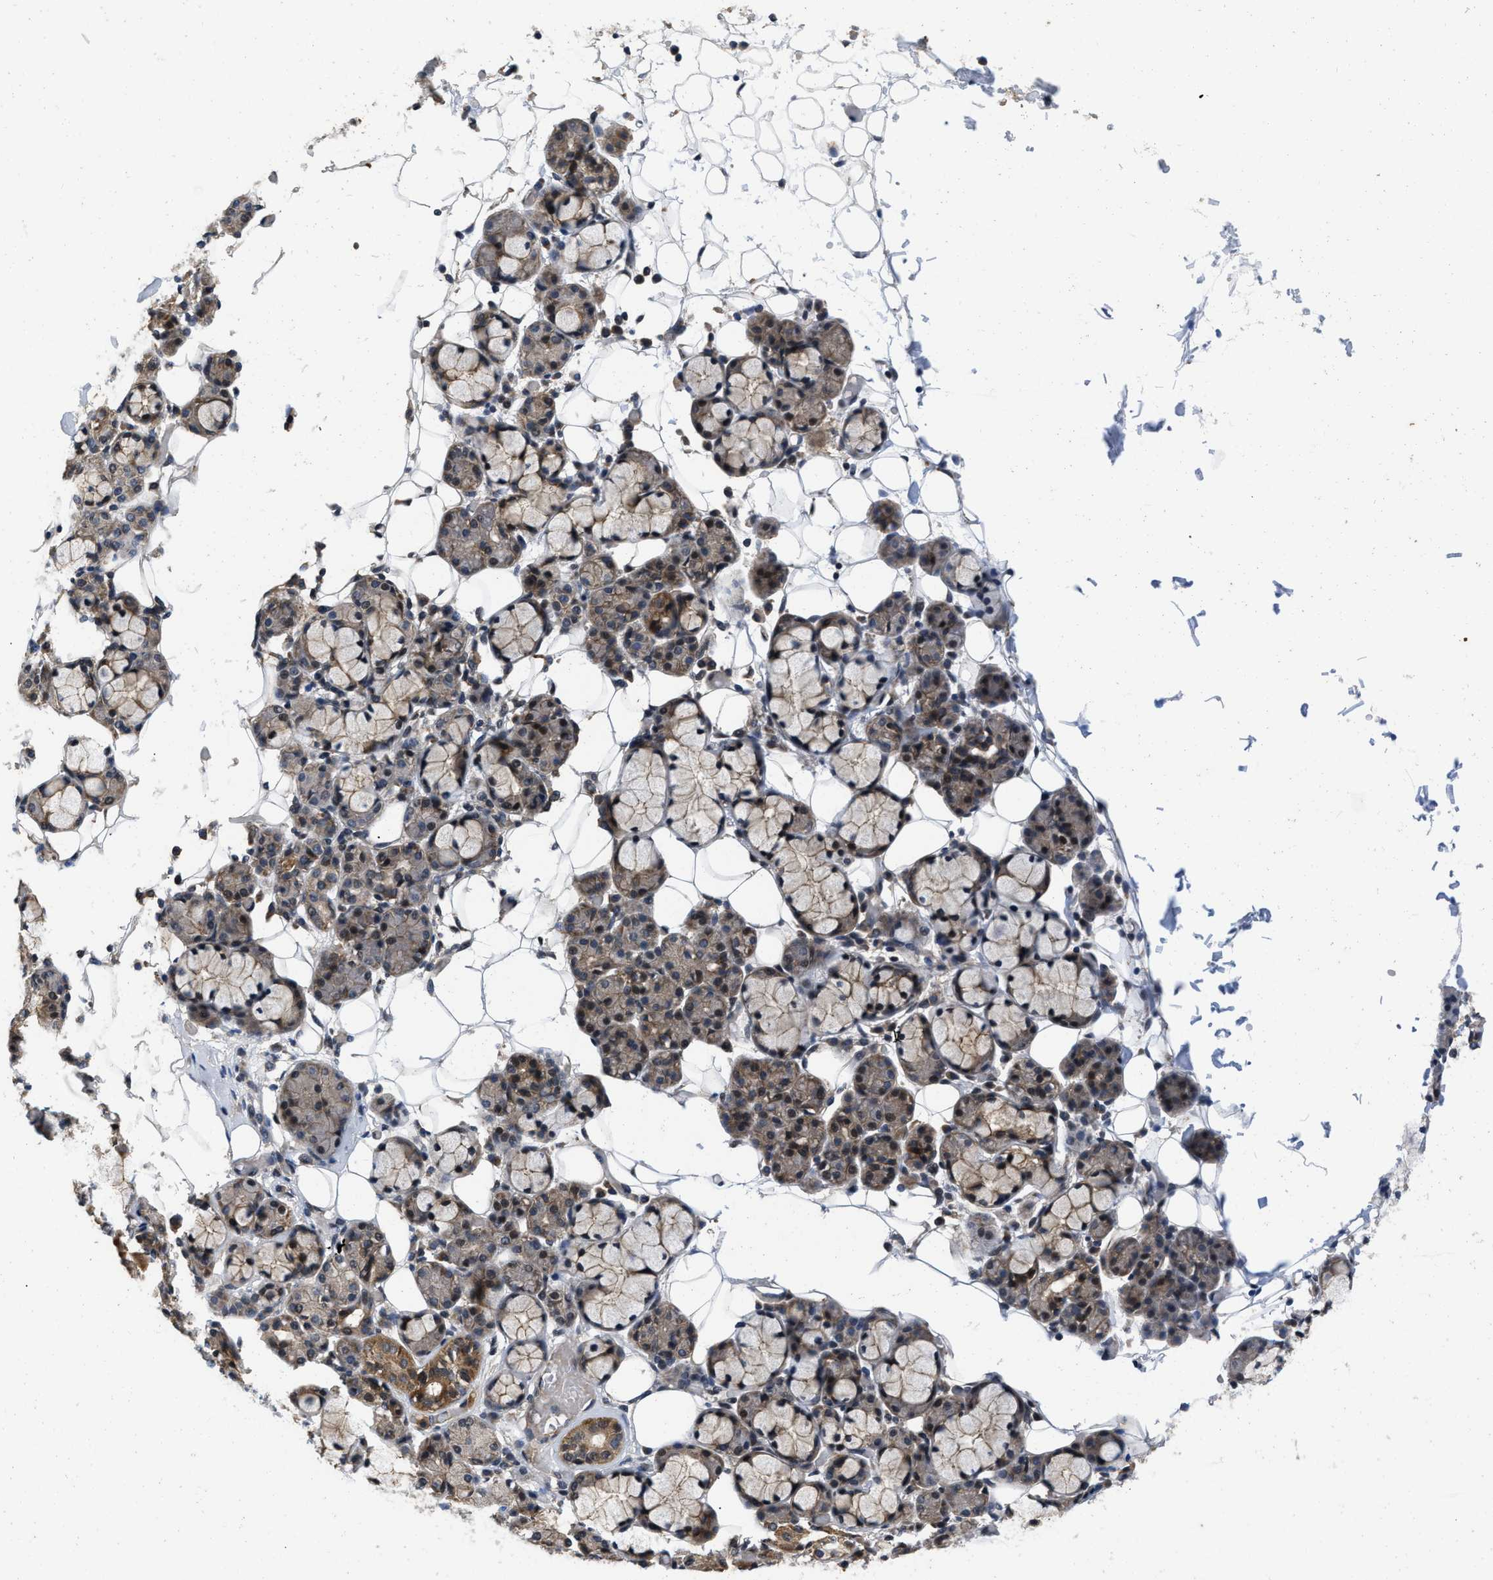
{"staining": {"intensity": "moderate", "quantity": "25%-75%", "location": "cytoplasmic/membranous"}, "tissue": "salivary gland", "cell_type": "Glandular cells", "image_type": "normal", "snomed": [{"axis": "morphology", "description": "Normal tissue, NOS"}, {"axis": "topography", "description": "Salivary gland"}], "caption": "The immunohistochemical stain shows moderate cytoplasmic/membranous staining in glandular cells of unremarkable salivary gland.", "gene": "PRDM14", "patient": {"sex": "male", "age": 63}}